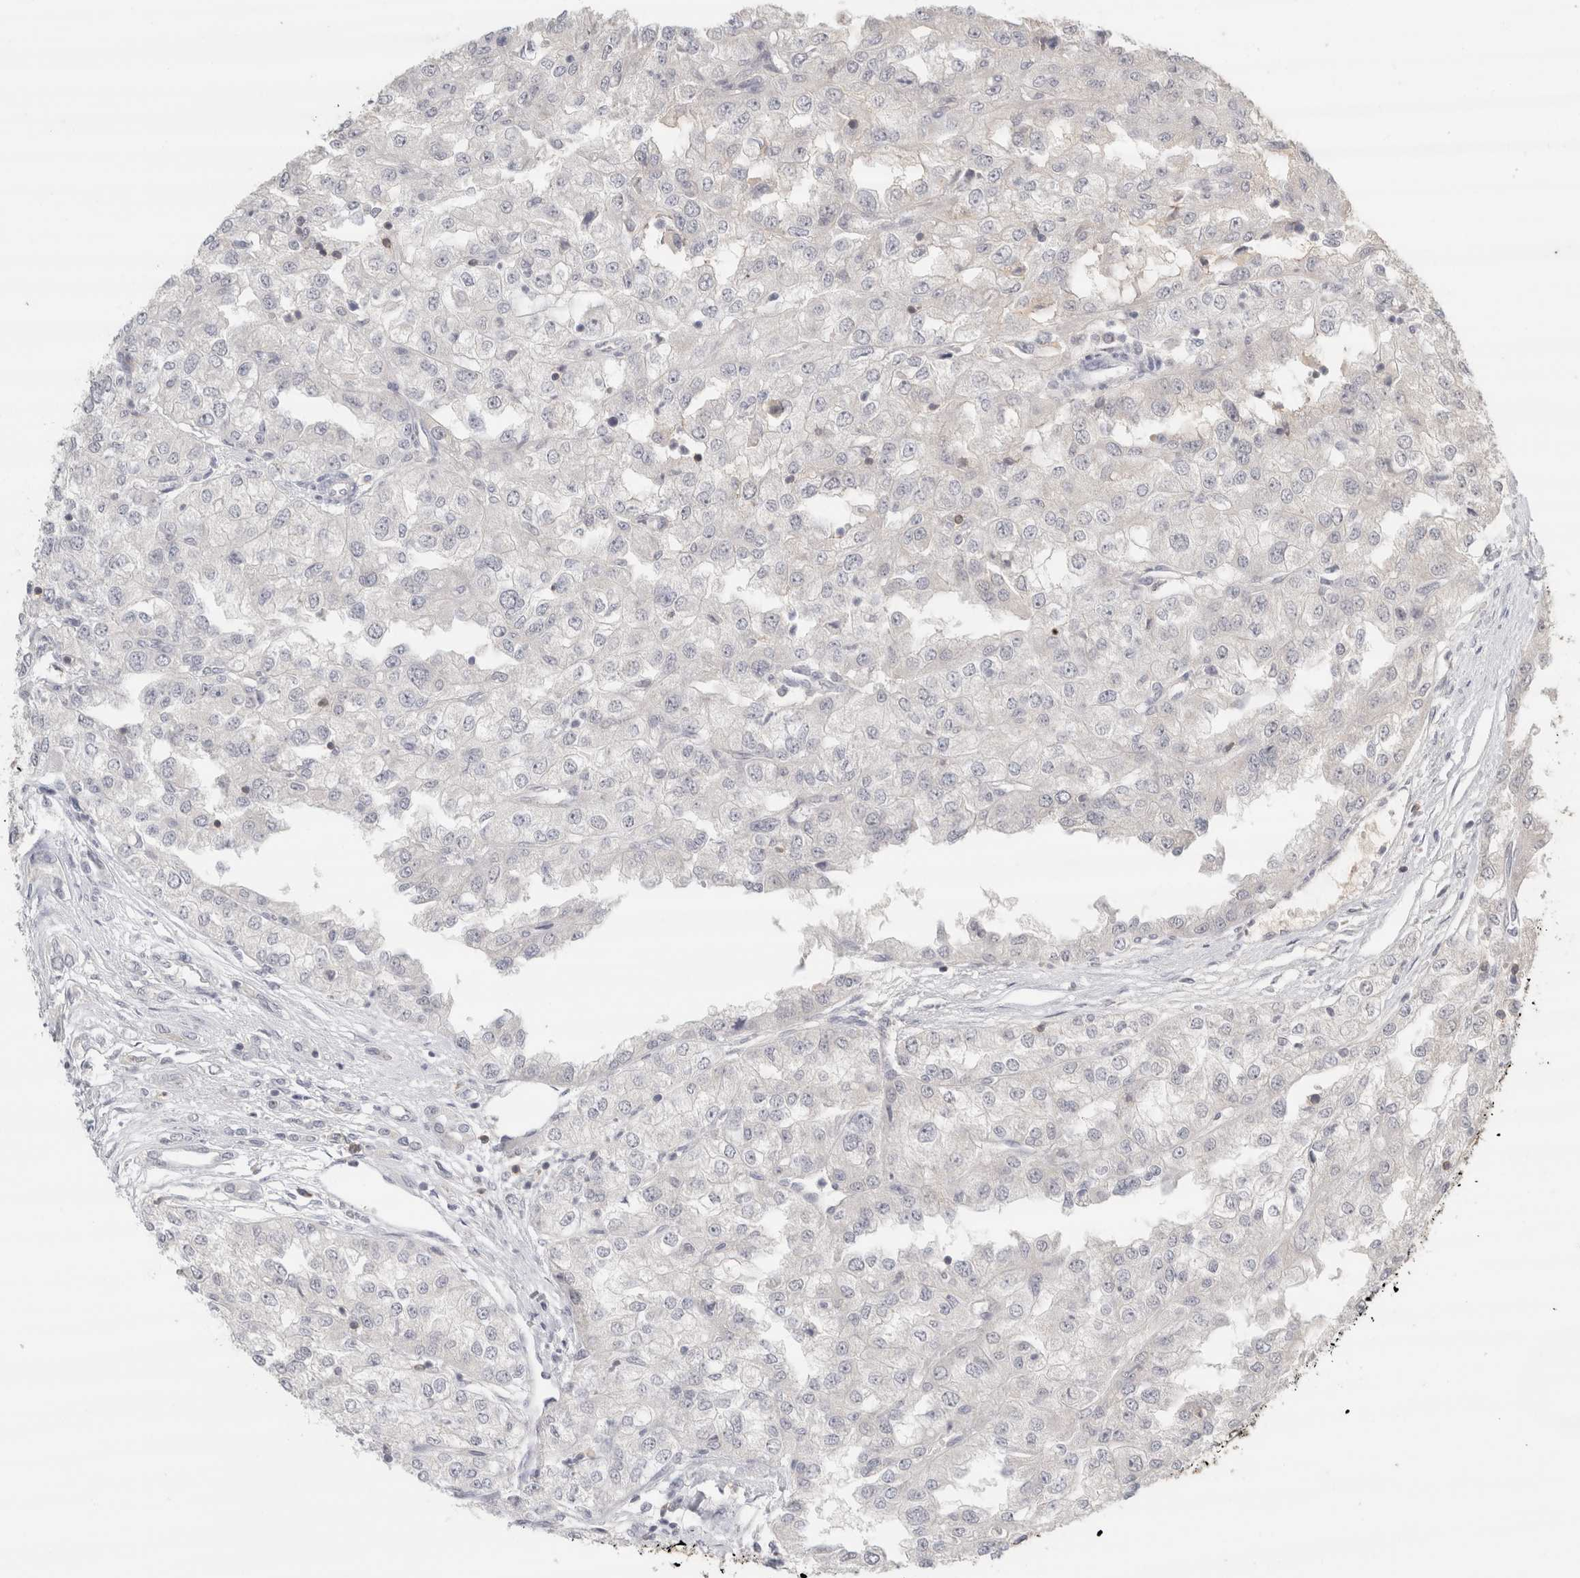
{"staining": {"intensity": "negative", "quantity": "none", "location": "none"}, "tissue": "renal cancer", "cell_type": "Tumor cells", "image_type": "cancer", "snomed": [{"axis": "morphology", "description": "Adenocarcinoma, NOS"}, {"axis": "topography", "description": "Kidney"}], "caption": "IHC of renal cancer (adenocarcinoma) demonstrates no staining in tumor cells. Nuclei are stained in blue.", "gene": "TRAT1", "patient": {"sex": "female", "age": 54}}